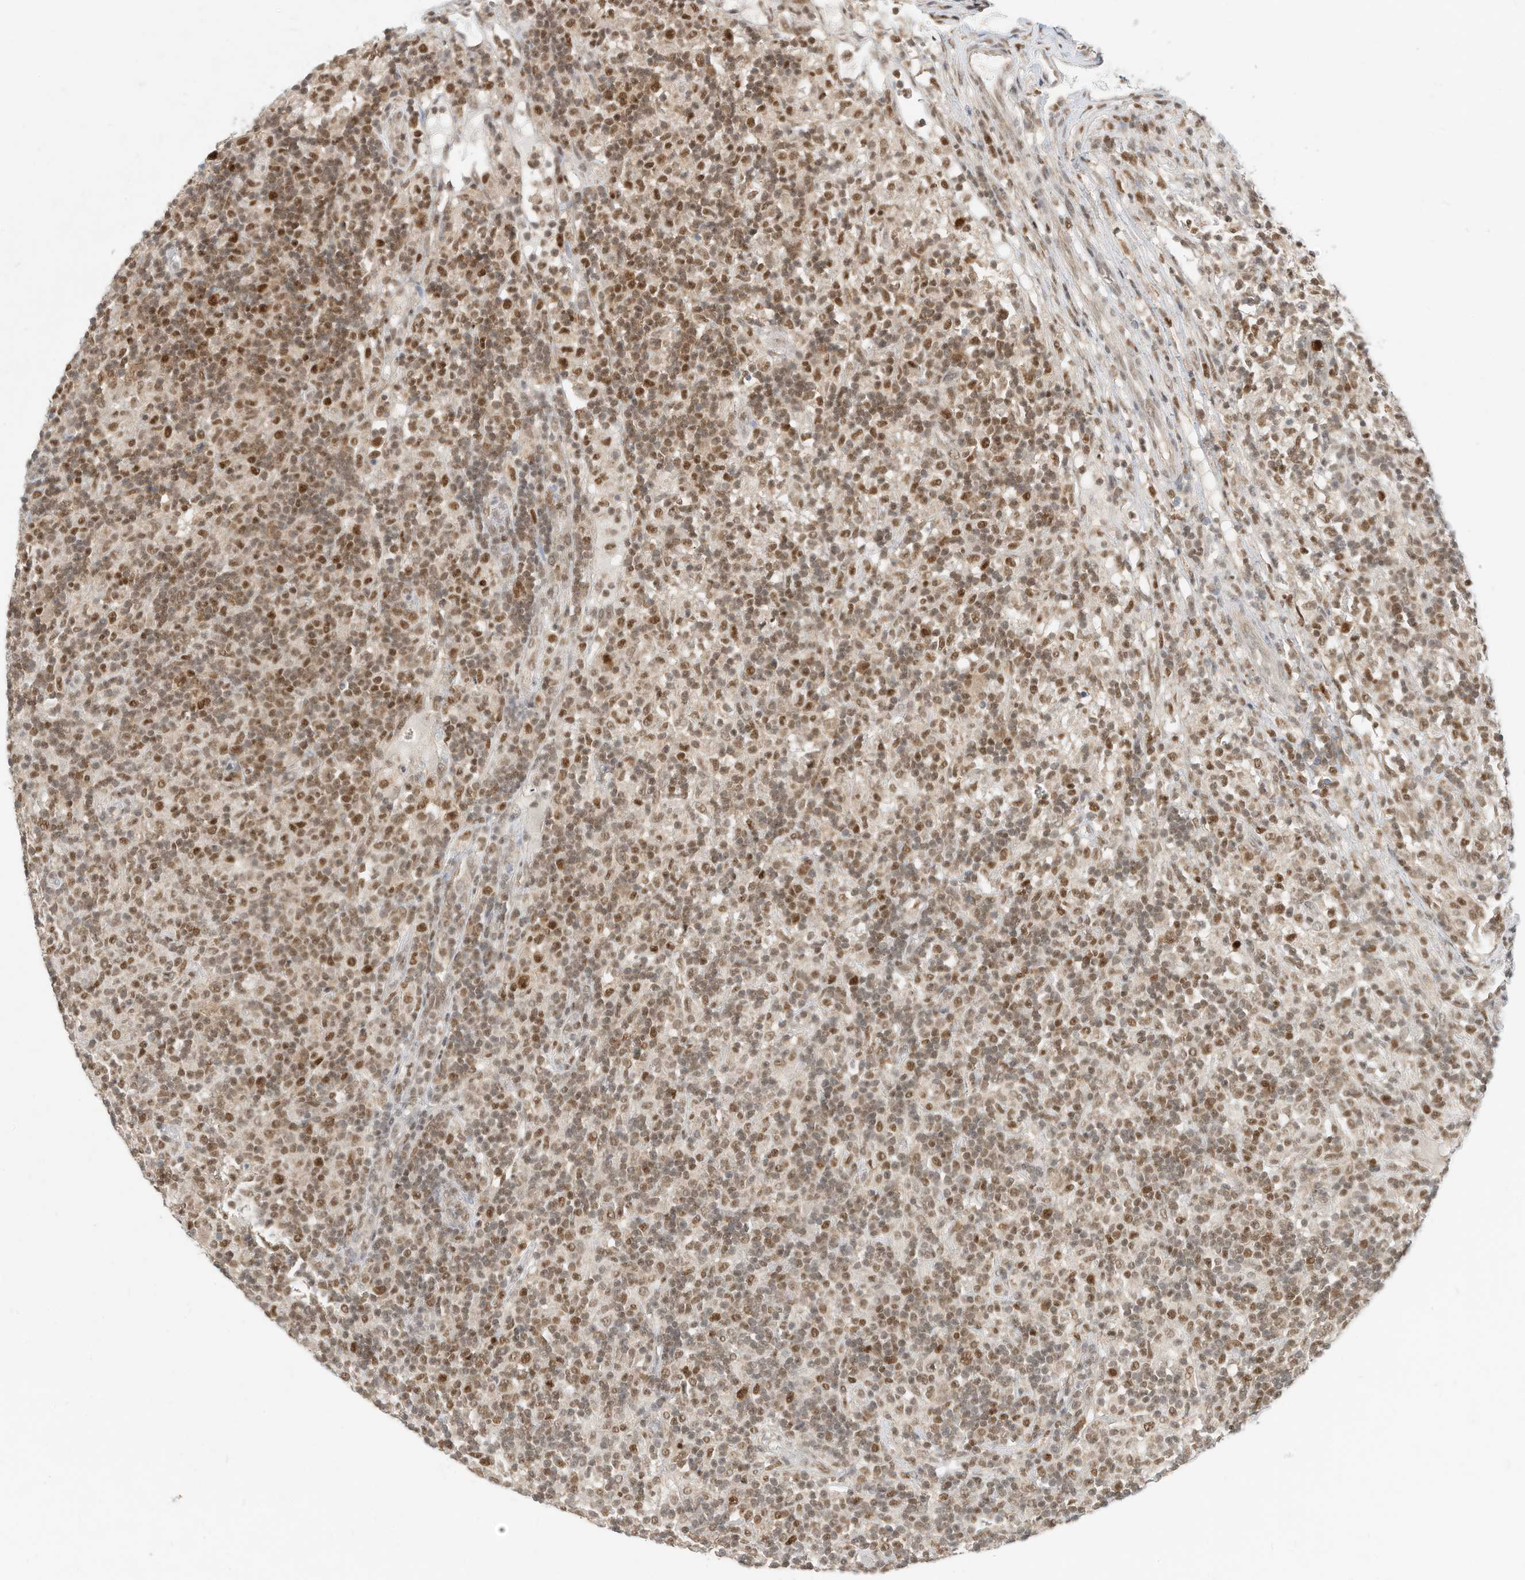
{"staining": {"intensity": "moderate", "quantity": ">75%", "location": "nuclear"}, "tissue": "lymphoma", "cell_type": "Tumor cells", "image_type": "cancer", "snomed": [{"axis": "morphology", "description": "Hodgkin's disease, NOS"}, {"axis": "topography", "description": "Lymph node"}], "caption": "A histopathology image of human Hodgkin's disease stained for a protein shows moderate nuclear brown staining in tumor cells.", "gene": "OGT", "patient": {"sex": "male", "age": 70}}